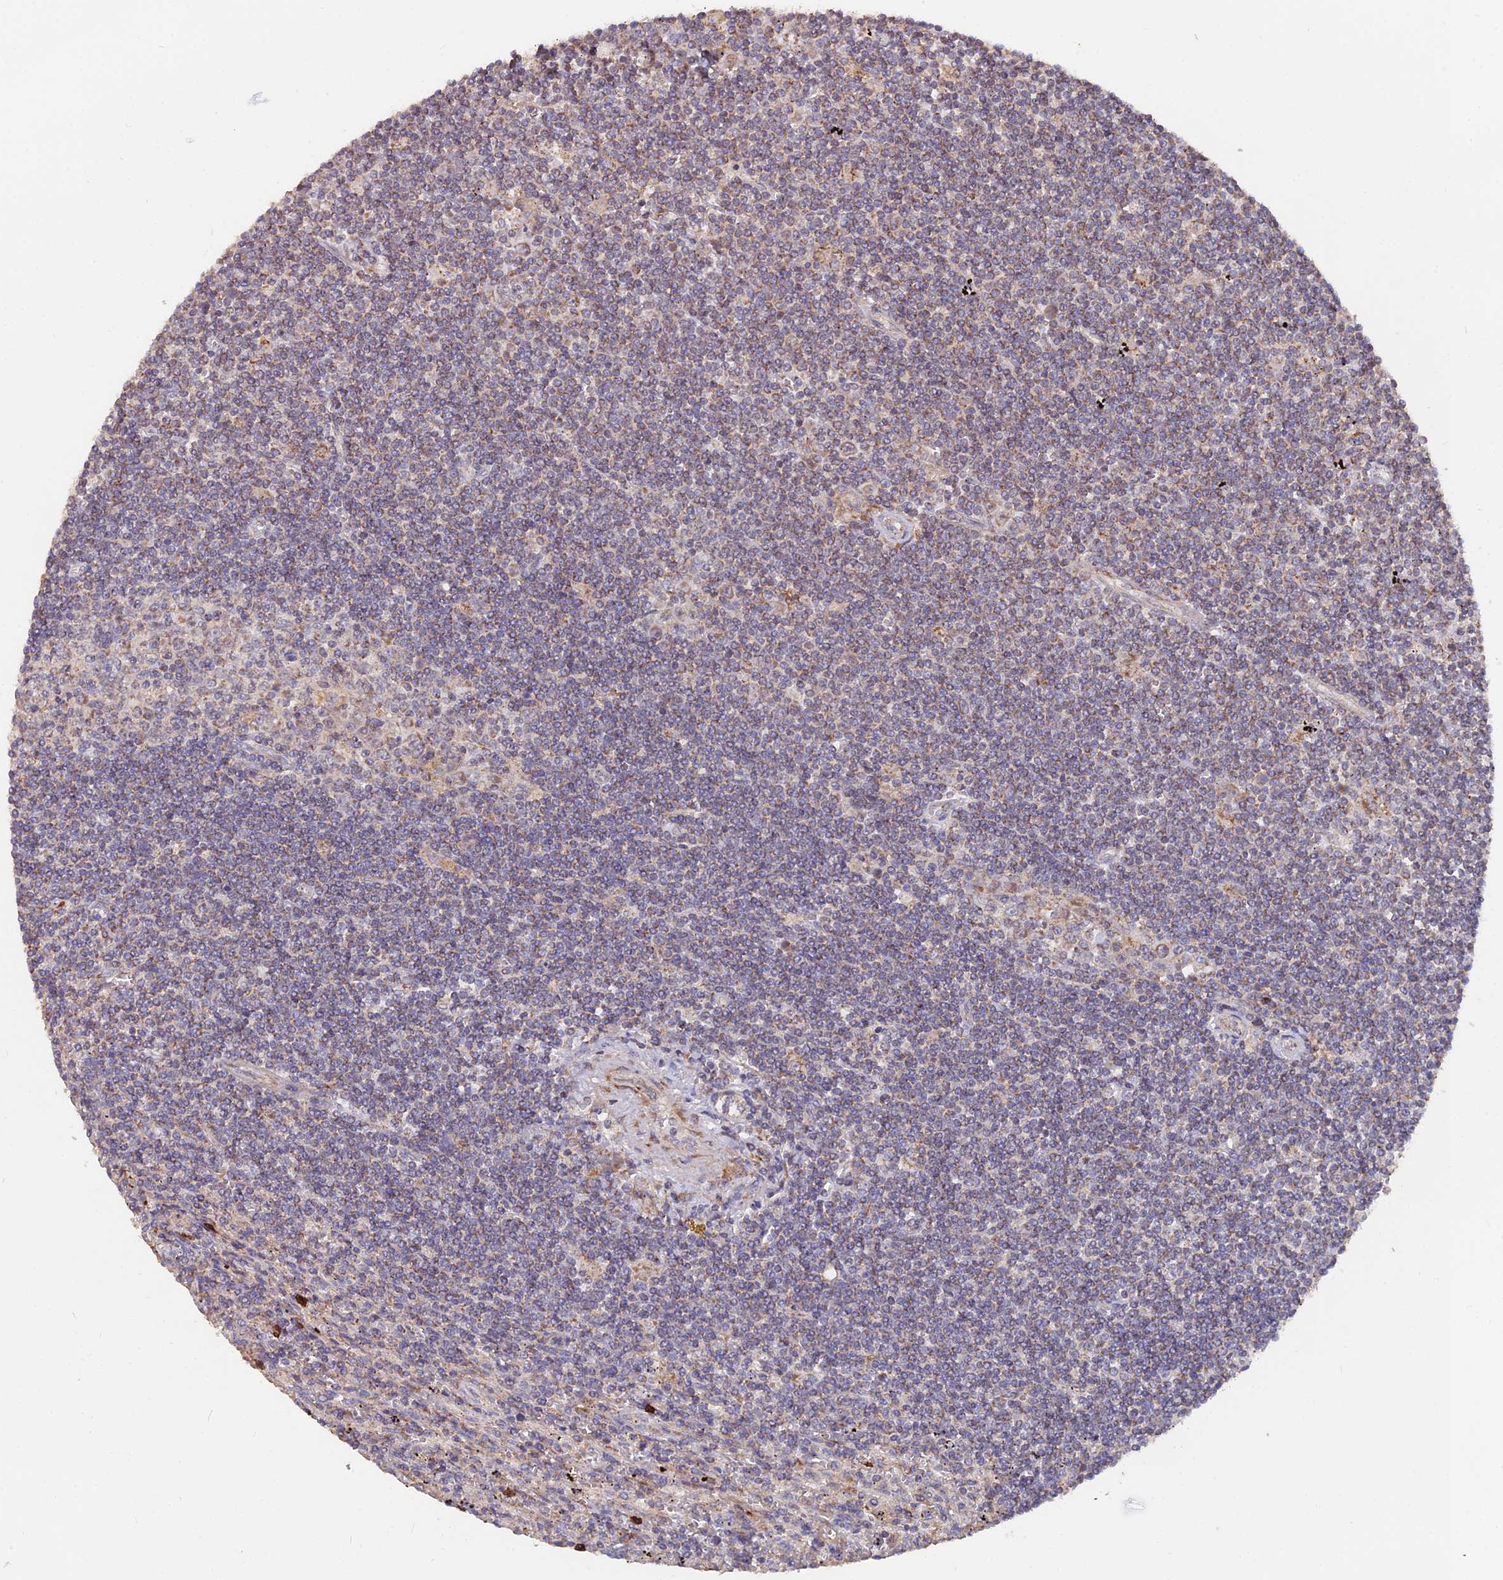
{"staining": {"intensity": "negative", "quantity": "none", "location": "none"}, "tissue": "lymphoma", "cell_type": "Tumor cells", "image_type": "cancer", "snomed": [{"axis": "morphology", "description": "Malignant lymphoma, non-Hodgkin's type, Low grade"}, {"axis": "topography", "description": "Spleen"}], "caption": "Micrograph shows no protein staining in tumor cells of malignant lymphoma, non-Hodgkin's type (low-grade) tissue.", "gene": "IFT22", "patient": {"sex": "male", "age": 76}}